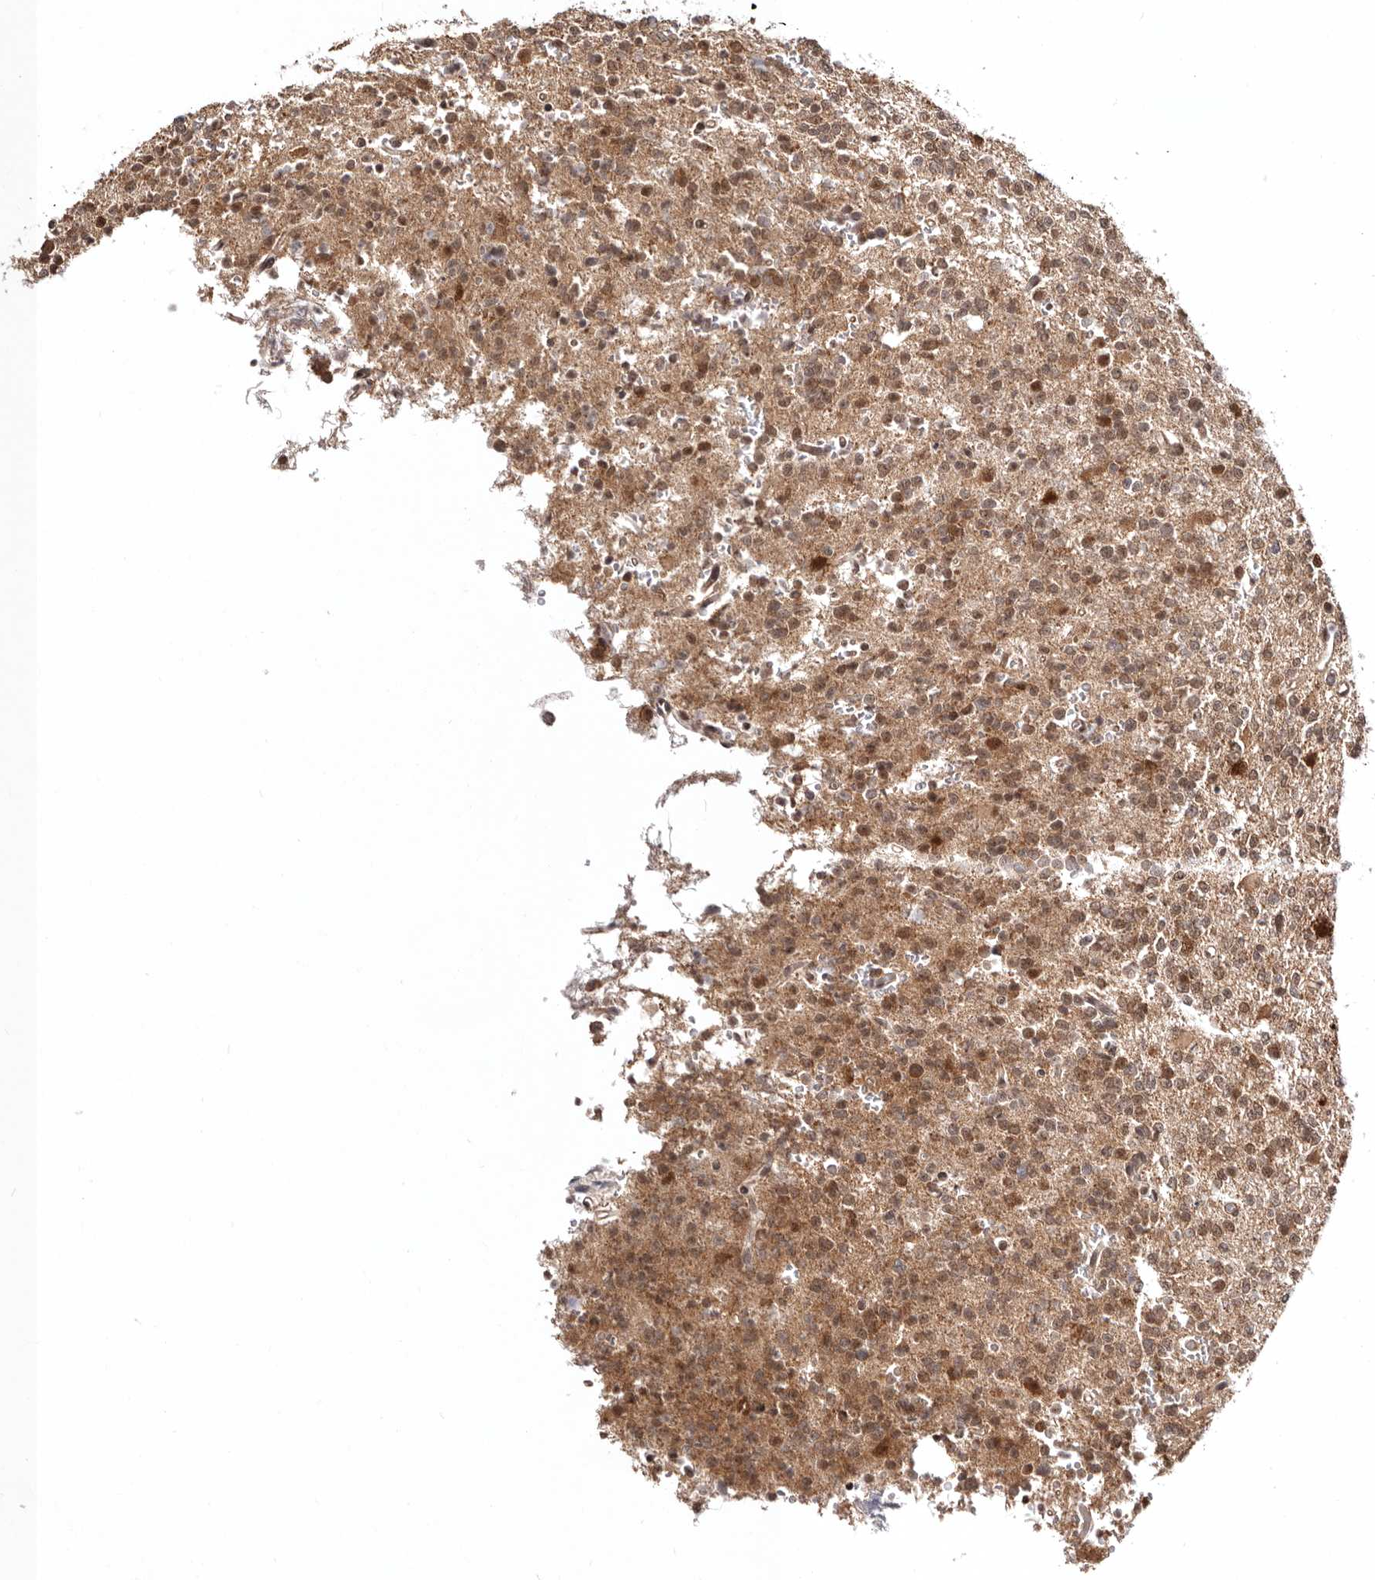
{"staining": {"intensity": "moderate", "quantity": ">75%", "location": "cytoplasmic/membranous,nuclear"}, "tissue": "glioma", "cell_type": "Tumor cells", "image_type": "cancer", "snomed": [{"axis": "morphology", "description": "Glioma, malignant, High grade"}, {"axis": "topography", "description": "Brain"}], "caption": "An image of glioma stained for a protein shows moderate cytoplasmic/membranous and nuclear brown staining in tumor cells. (DAB (3,3'-diaminobenzidine) = brown stain, brightfield microscopy at high magnification).", "gene": "MED8", "patient": {"sex": "female", "age": 62}}